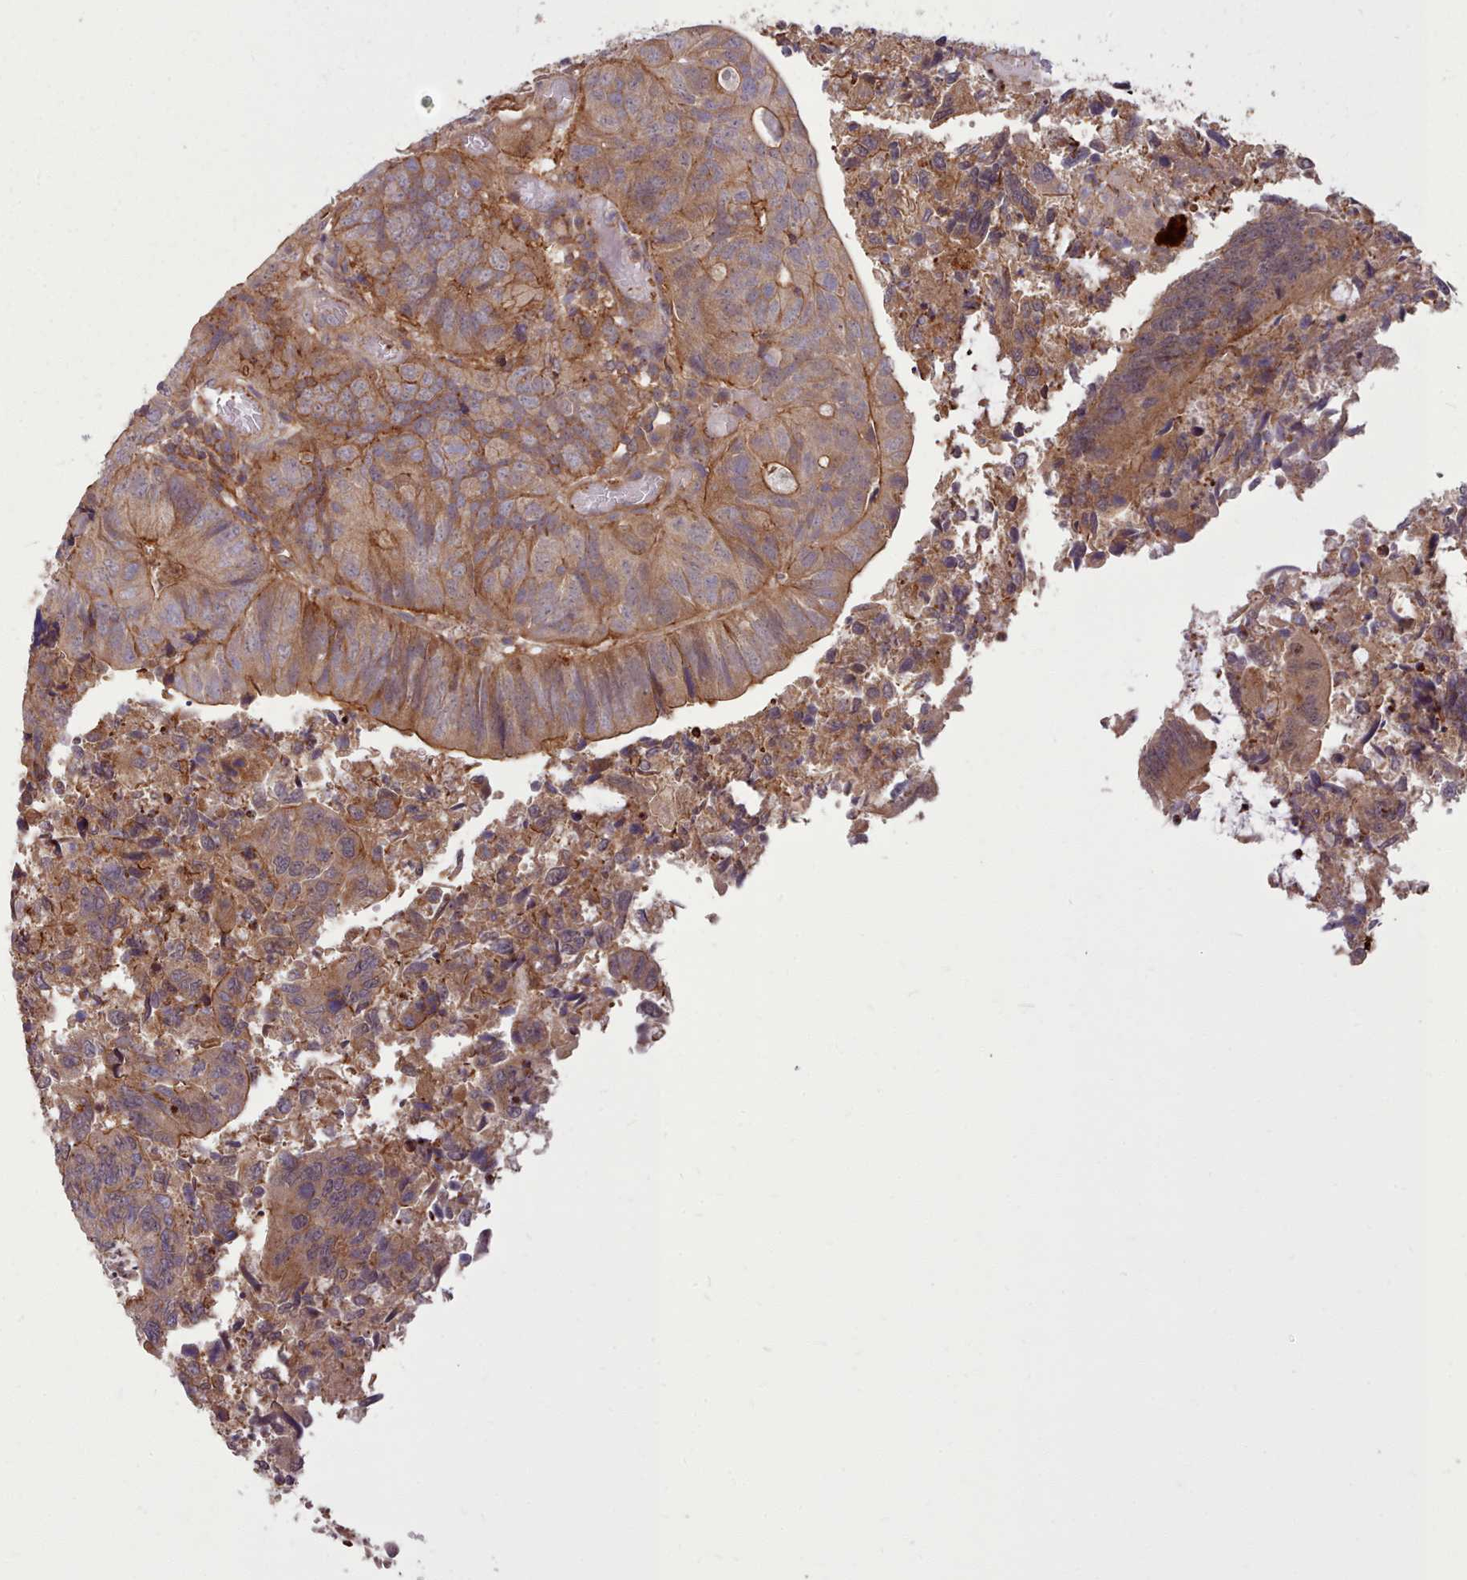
{"staining": {"intensity": "moderate", "quantity": ">75%", "location": "cytoplasmic/membranous"}, "tissue": "colorectal cancer", "cell_type": "Tumor cells", "image_type": "cancer", "snomed": [{"axis": "morphology", "description": "Adenocarcinoma, NOS"}, {"axis": "topography", "description": "Colon"}], "caption": "Tumor cells show medium levels of moderate cytoplasmic/membranous expression in about >75% of cells in colorectal cancer (adenocarcinoma). The protein of interest is shown in brown color, while the nuclei are stained blue.", "gene": "STUB1", "patient": {"sex": "female", "age": 67}}